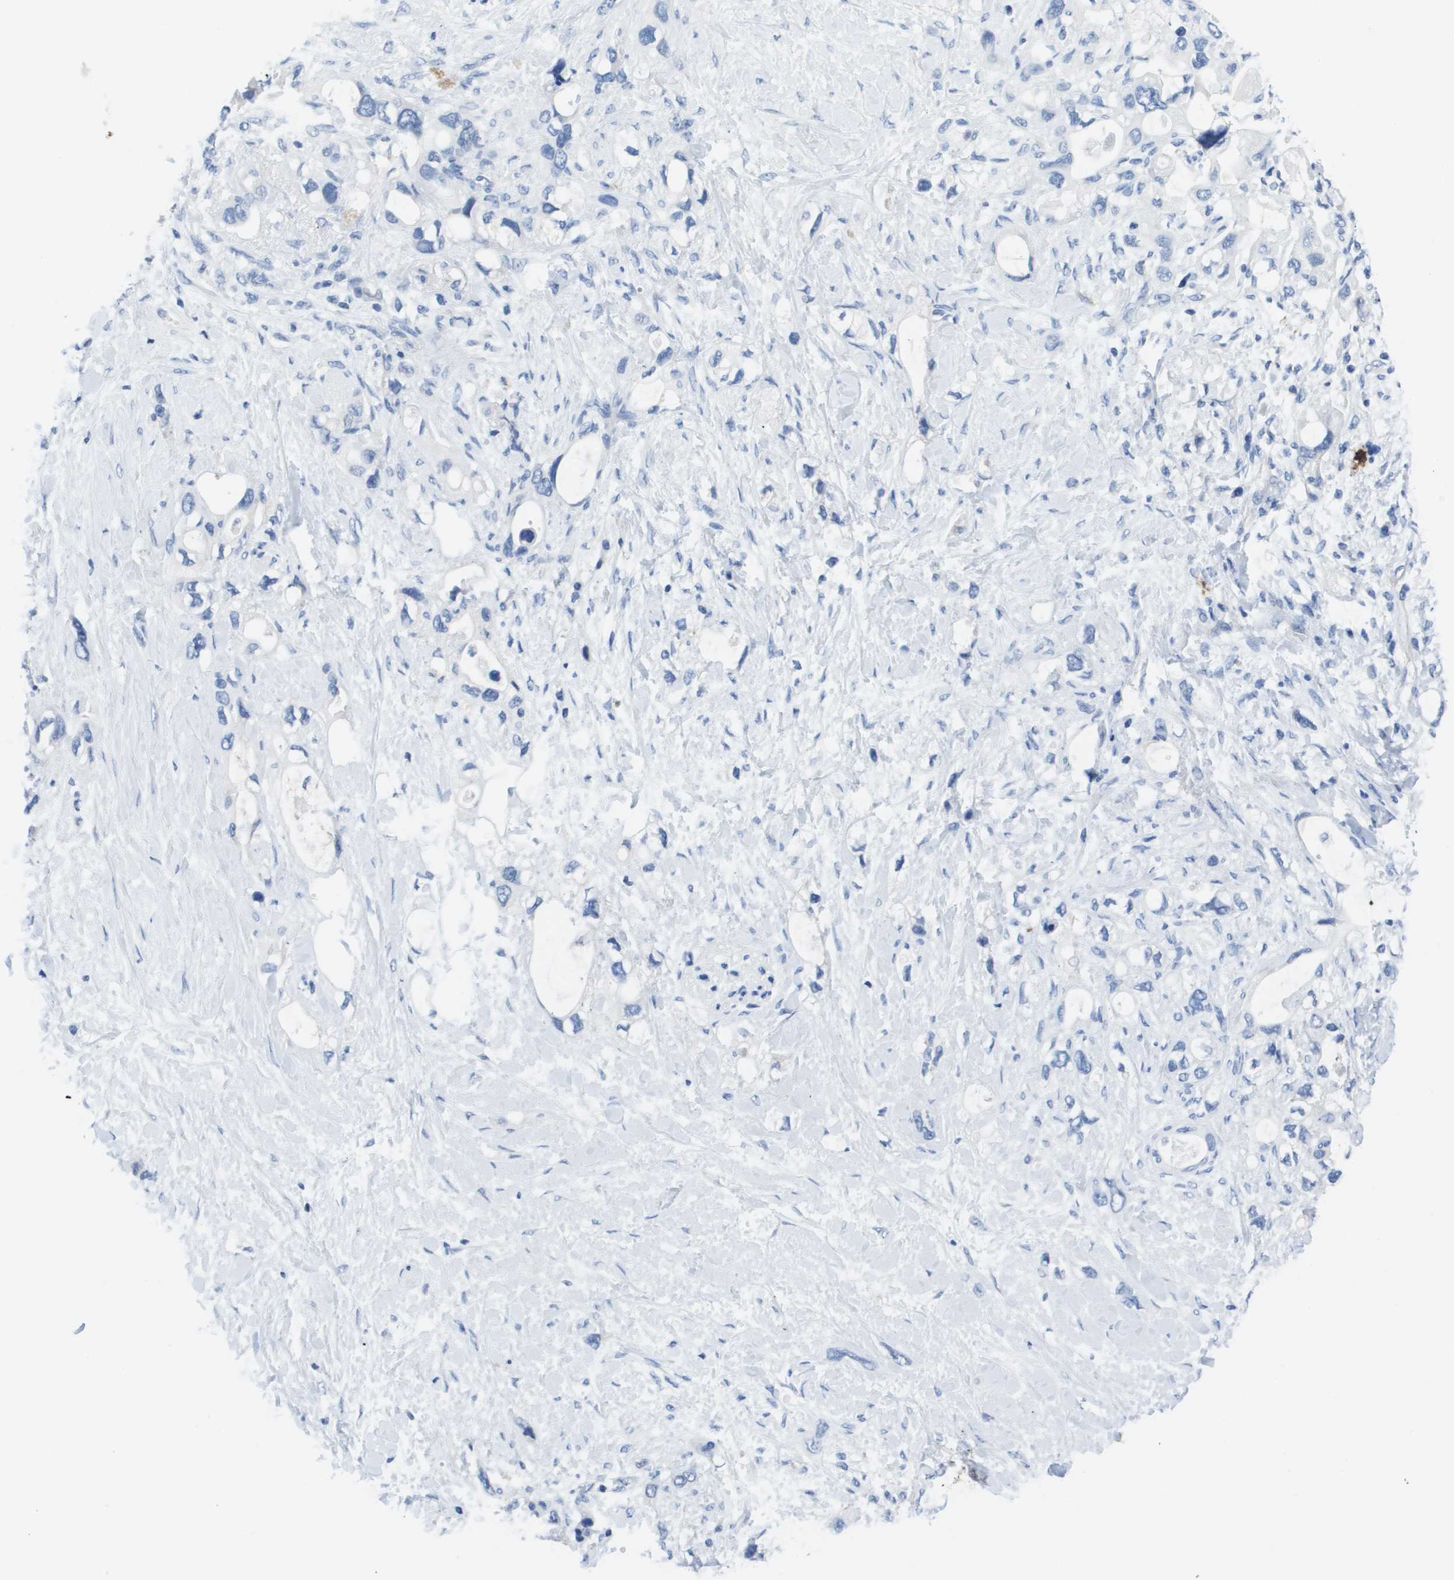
{"staining": {"intensity": "negative", "quantity": "none", "location": "none"}, "tissue": "pancreatic cancer", "cell_type": "Tumor cells", "image_type": "cancer", "snomed": [{"axis": "morphology", "description": "Adenocarcinoma, NOS"}, {"axis": "topography", "description": "Pancreas"}], "caption": "DAB (3,3'-diaminobenzidine) immunohistochemical staining of human pancreatic adenocarcinoma shows no significant expression in tumor cells.", "gene": "MS4A1", "patient": {"sex": "female", "age": 56}}